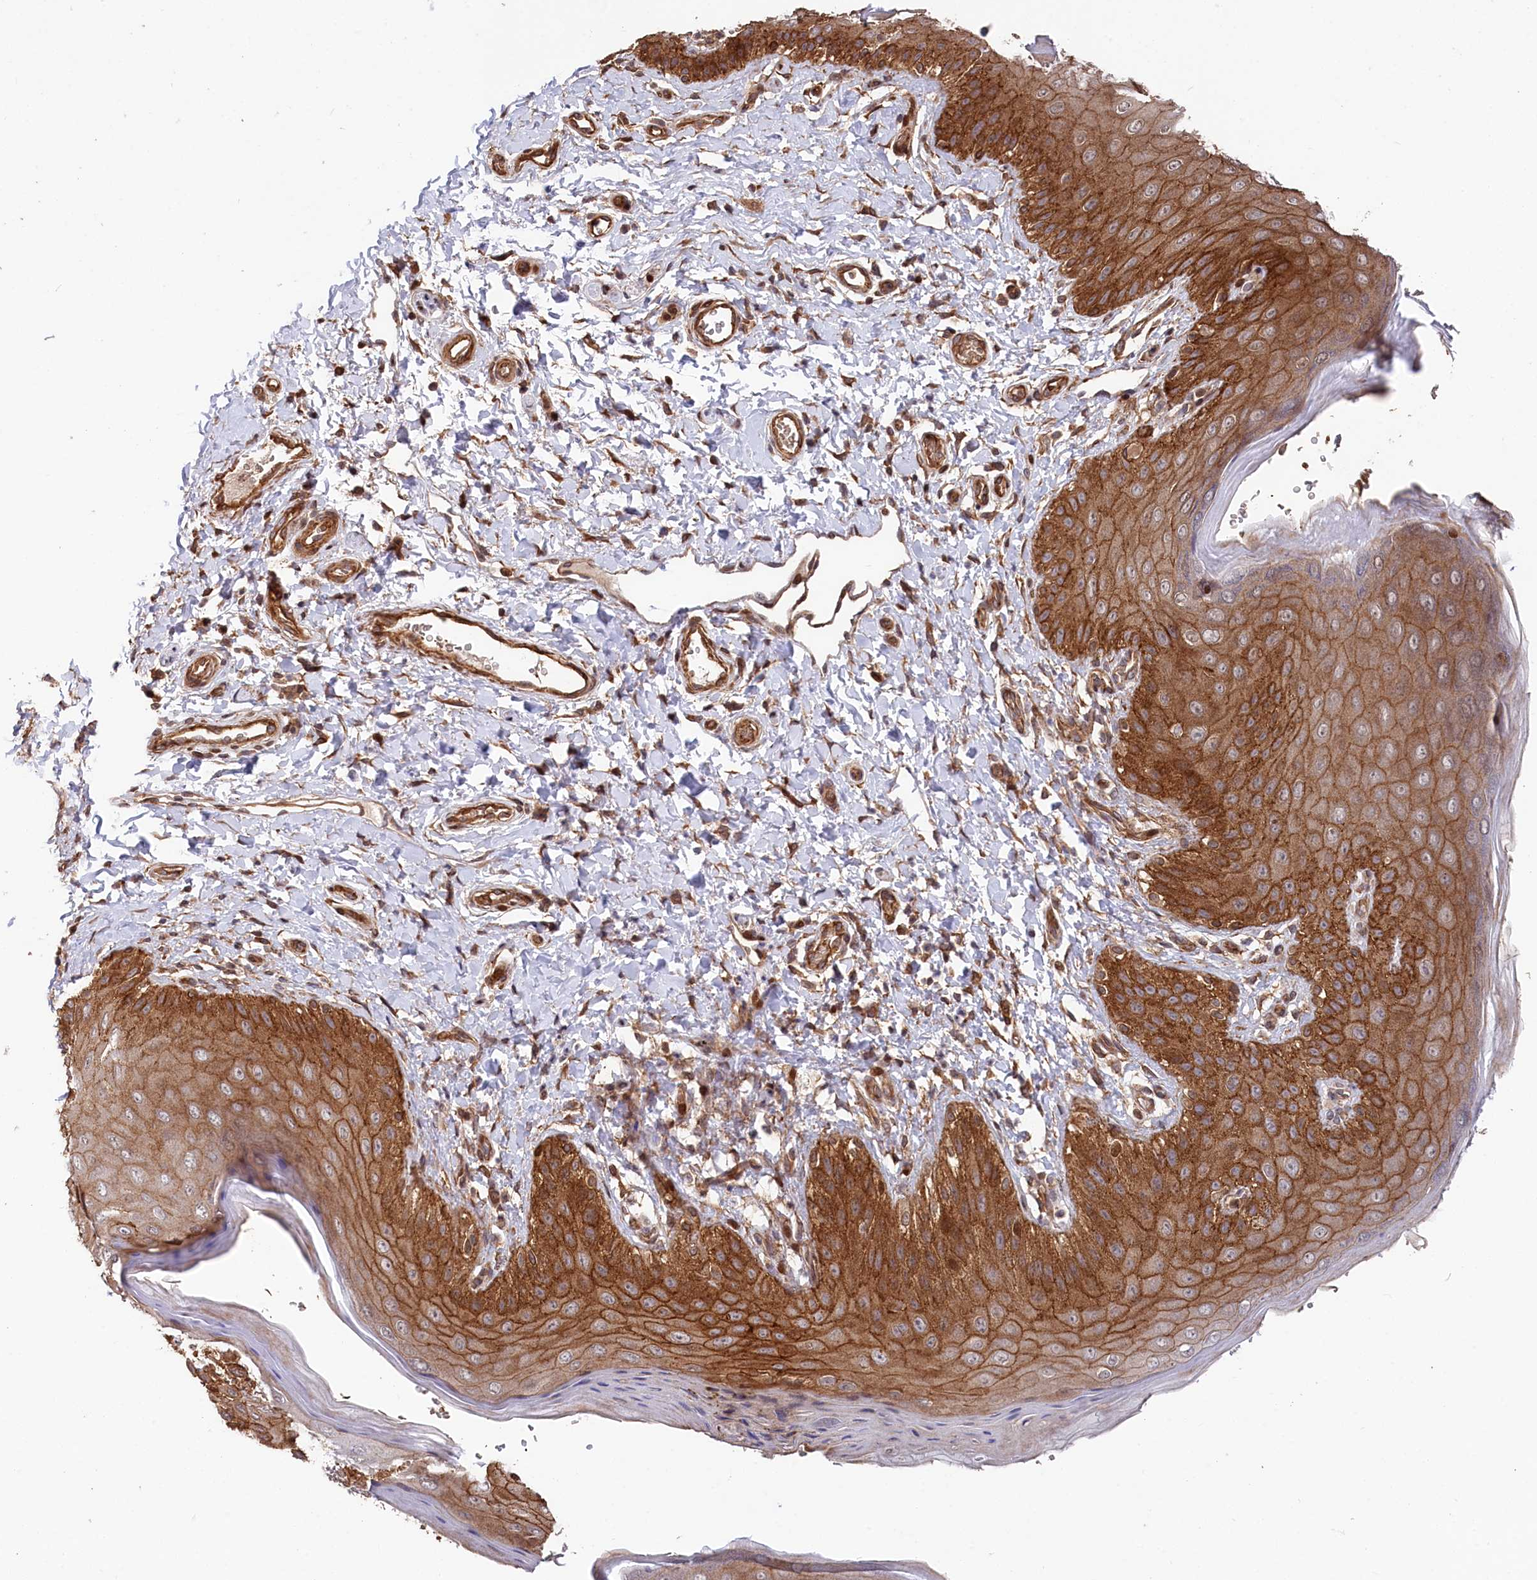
{"staining": {"intensity": "strong", "quantity": ">75%", "location": "cytoplasmic/membranous"}, "tissue": "skin", "cell_type": "Epidermal cells", "image_type": "normal", "snomed": [{"axis": "morphology", "description": "Normal tissue, NOS"}, {"axis": "topography", "description": "Anal"}], "caption": "Strong cytoplasmic/membranous positivity for a protein is appreciated in approximately >75% of epidermal cells of unremarkable skin using immunohistochemistry.", "gene": "TNKS1BP1", "patient": {"sex": "male", "age": 44}}